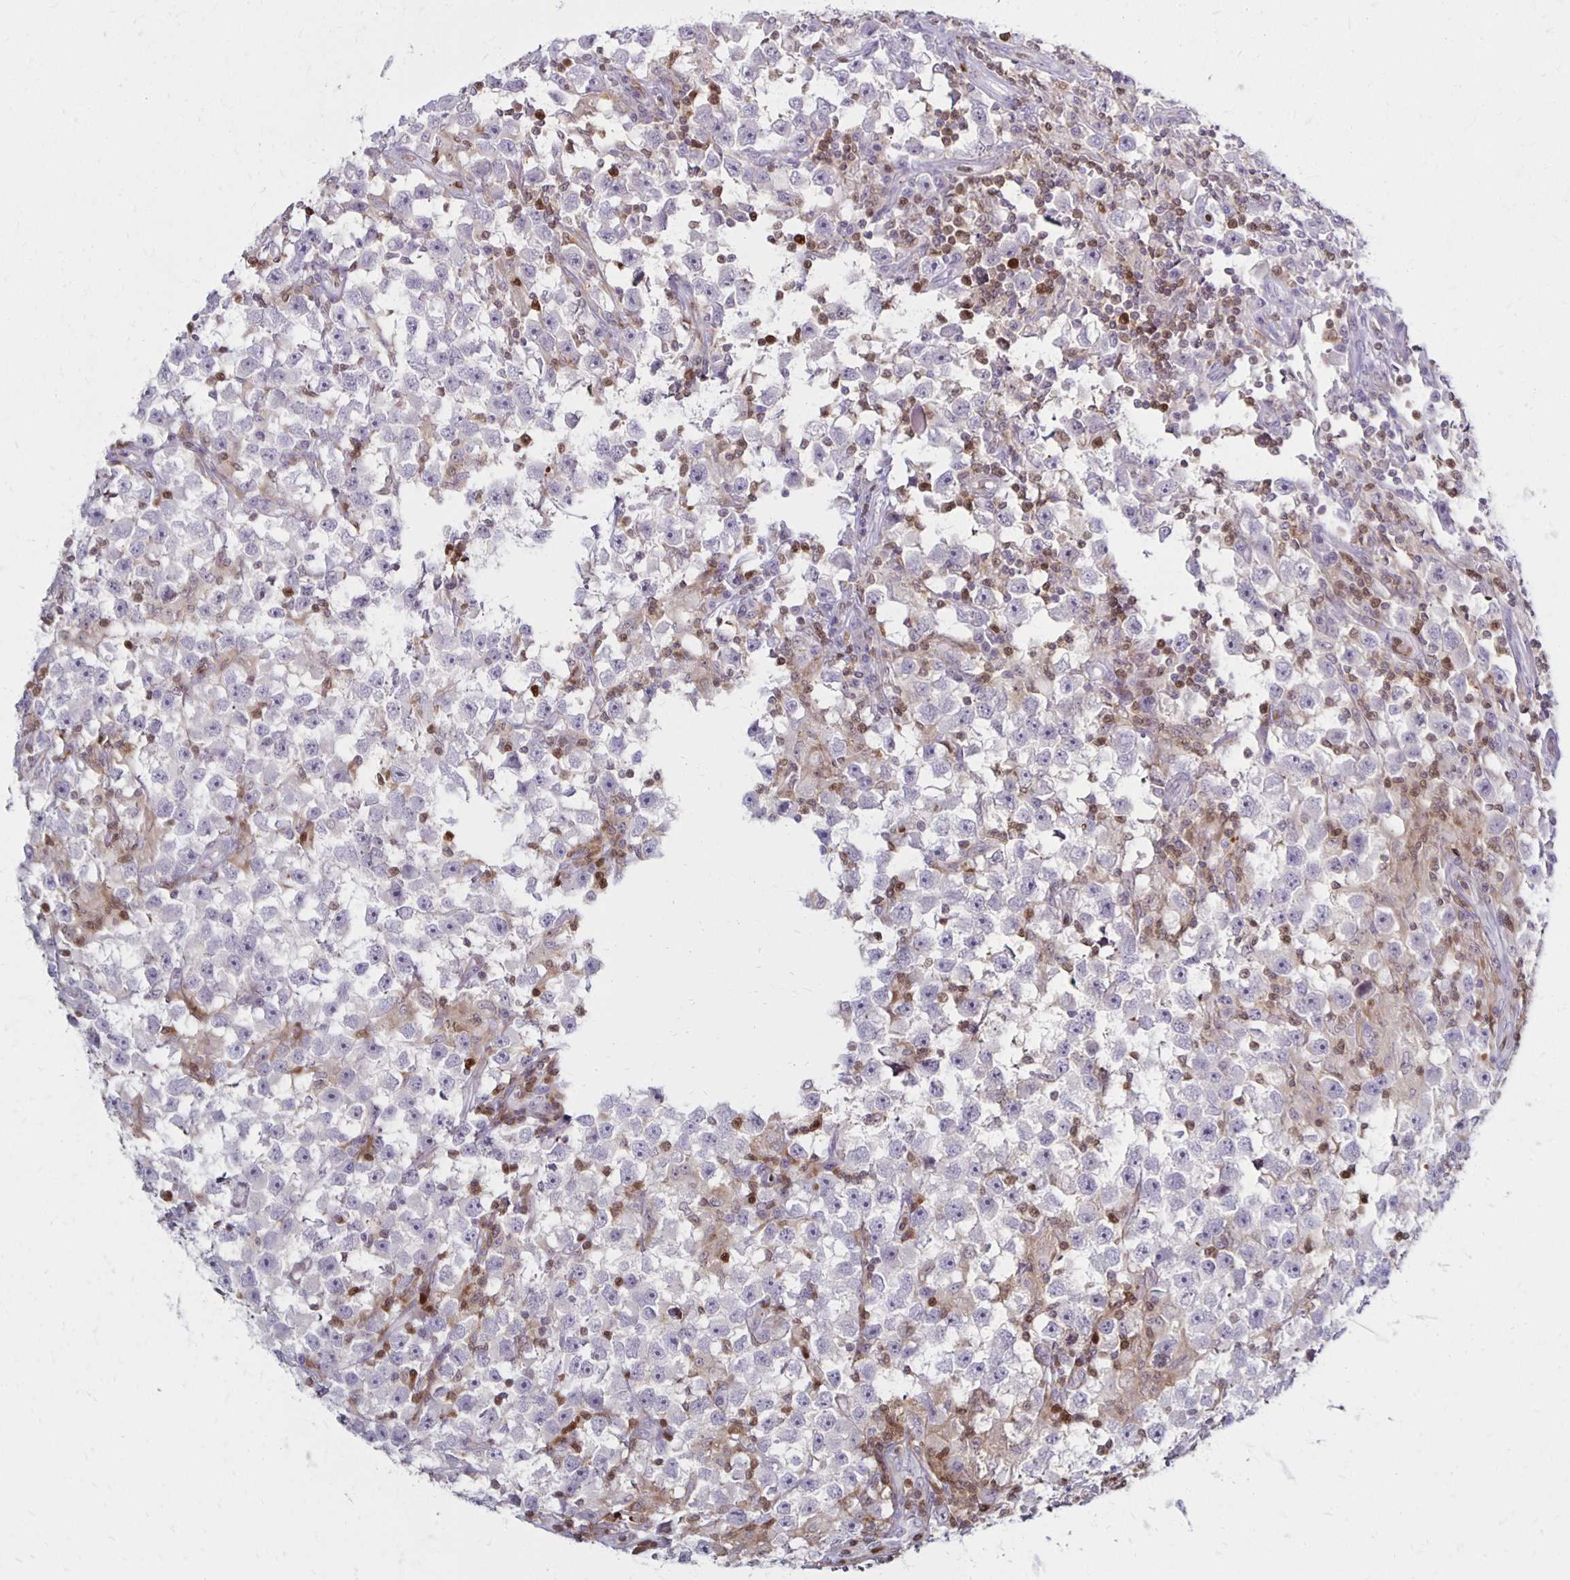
{"staining": {"intensity": "negative", "quantity": "none", "location": "none"}, "tissue": "testis cancer", "cell_type": "Tumor cells", "image_type": "cancer", "snomed": [{"axis": "morphology", "description": "Seminoma, NOS"}, {"axis": "topography", "description": "Testis"}], "caption": "This is an immunohistochemistry photomicrograph of human testis seminoma. There is no expression in tumor cells.", "gene": "CCL21", "patient": {"sex": "male", "age": 33}}